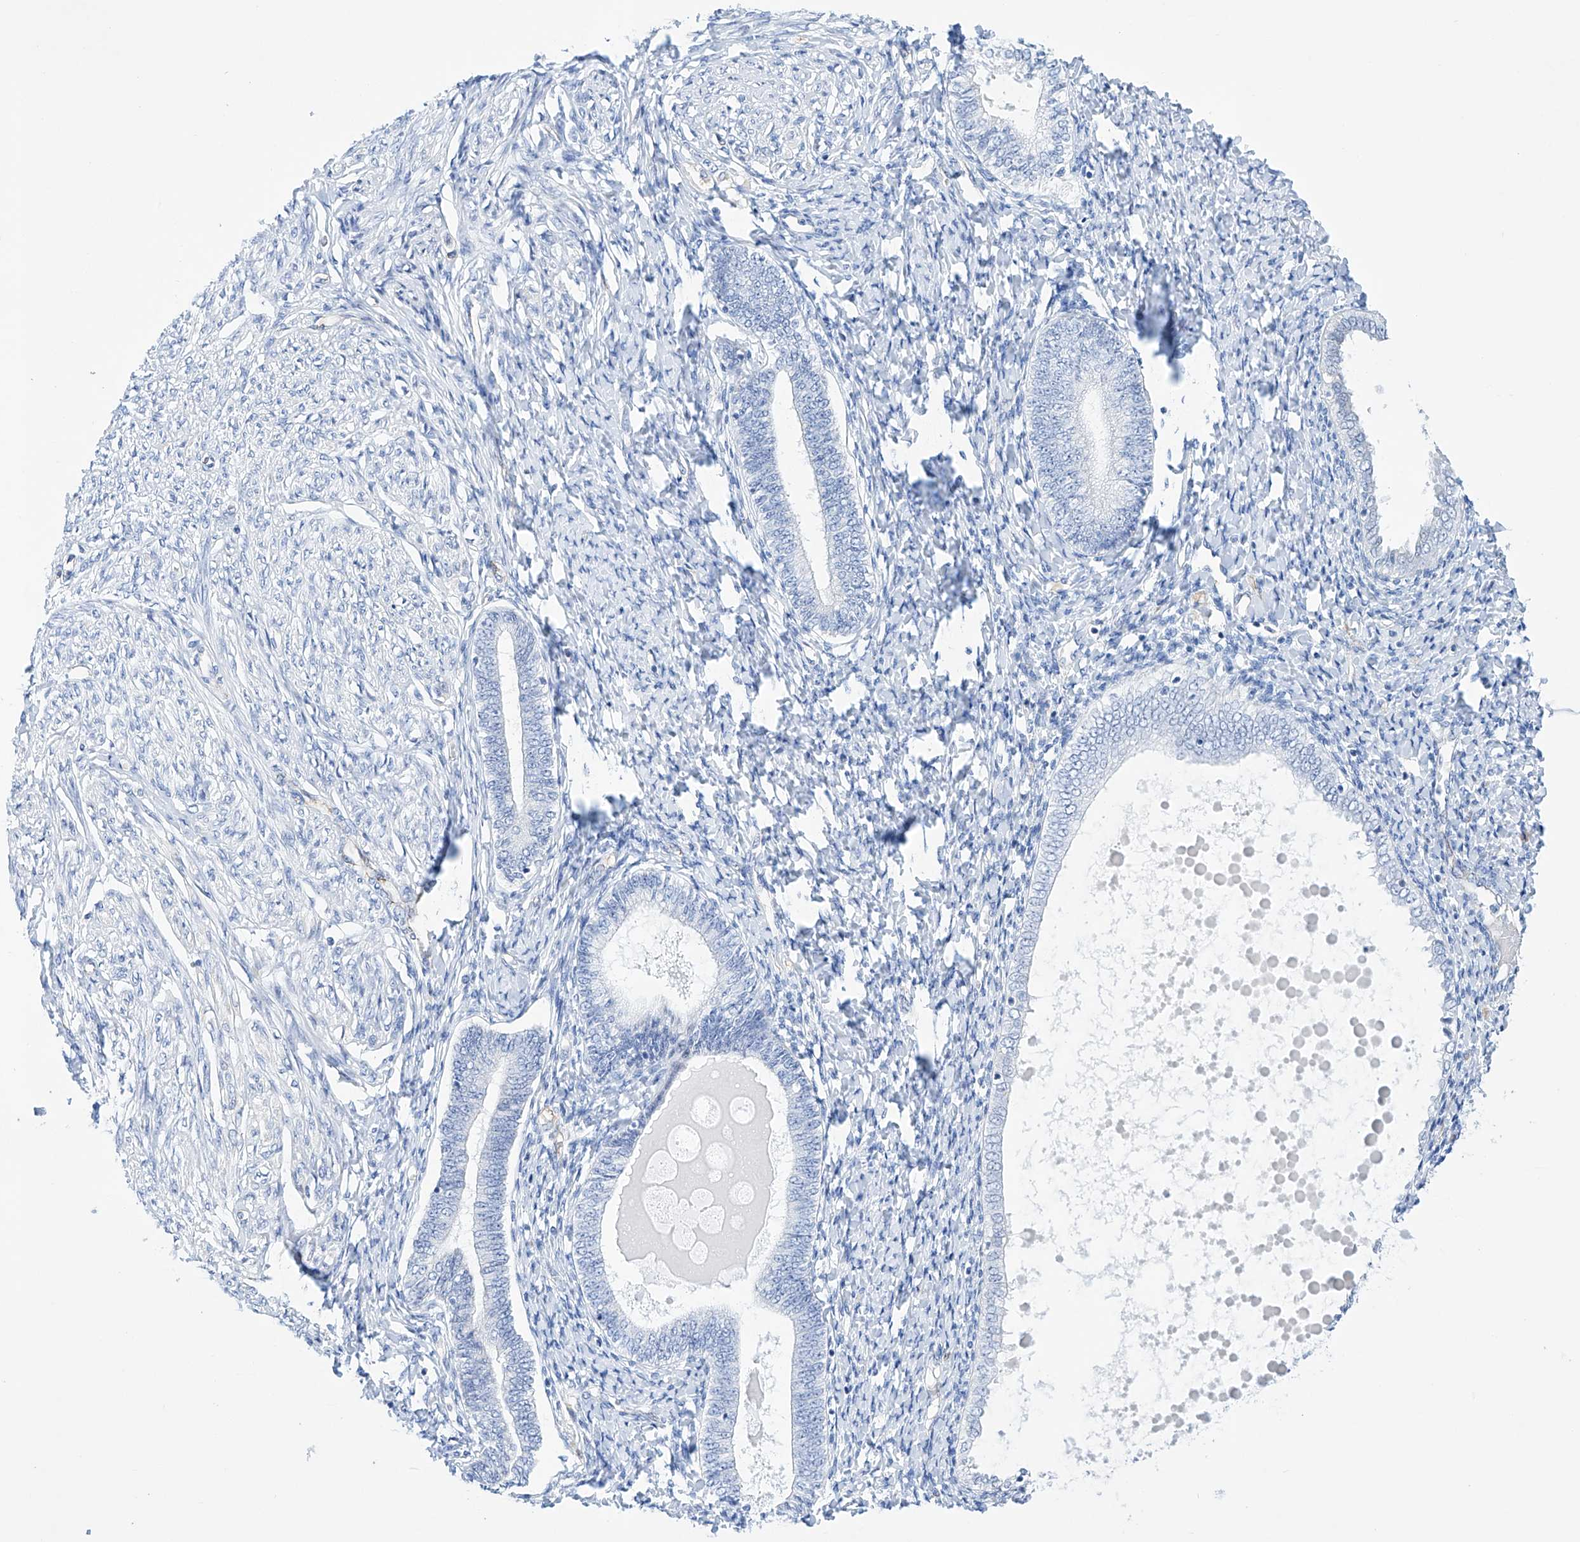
{"staining": {"intensity": "negative", "quantity": "none", "location": "none"}, "tissue": "endometrium", "cell_type": "Cells in endometrial stroma", "image_type": "normal", "snomed": [{"axis": "morphology", "description": "Normal tissue, NOS"}, {"axis": "topography", "description": "Endometrium"}], "caption": "The photomicrograph reveals no significant positivity in cells in endometrial stroma of endometrium.", "gene": "ETV7", "patient": {"sex": "female", "age": 72}}